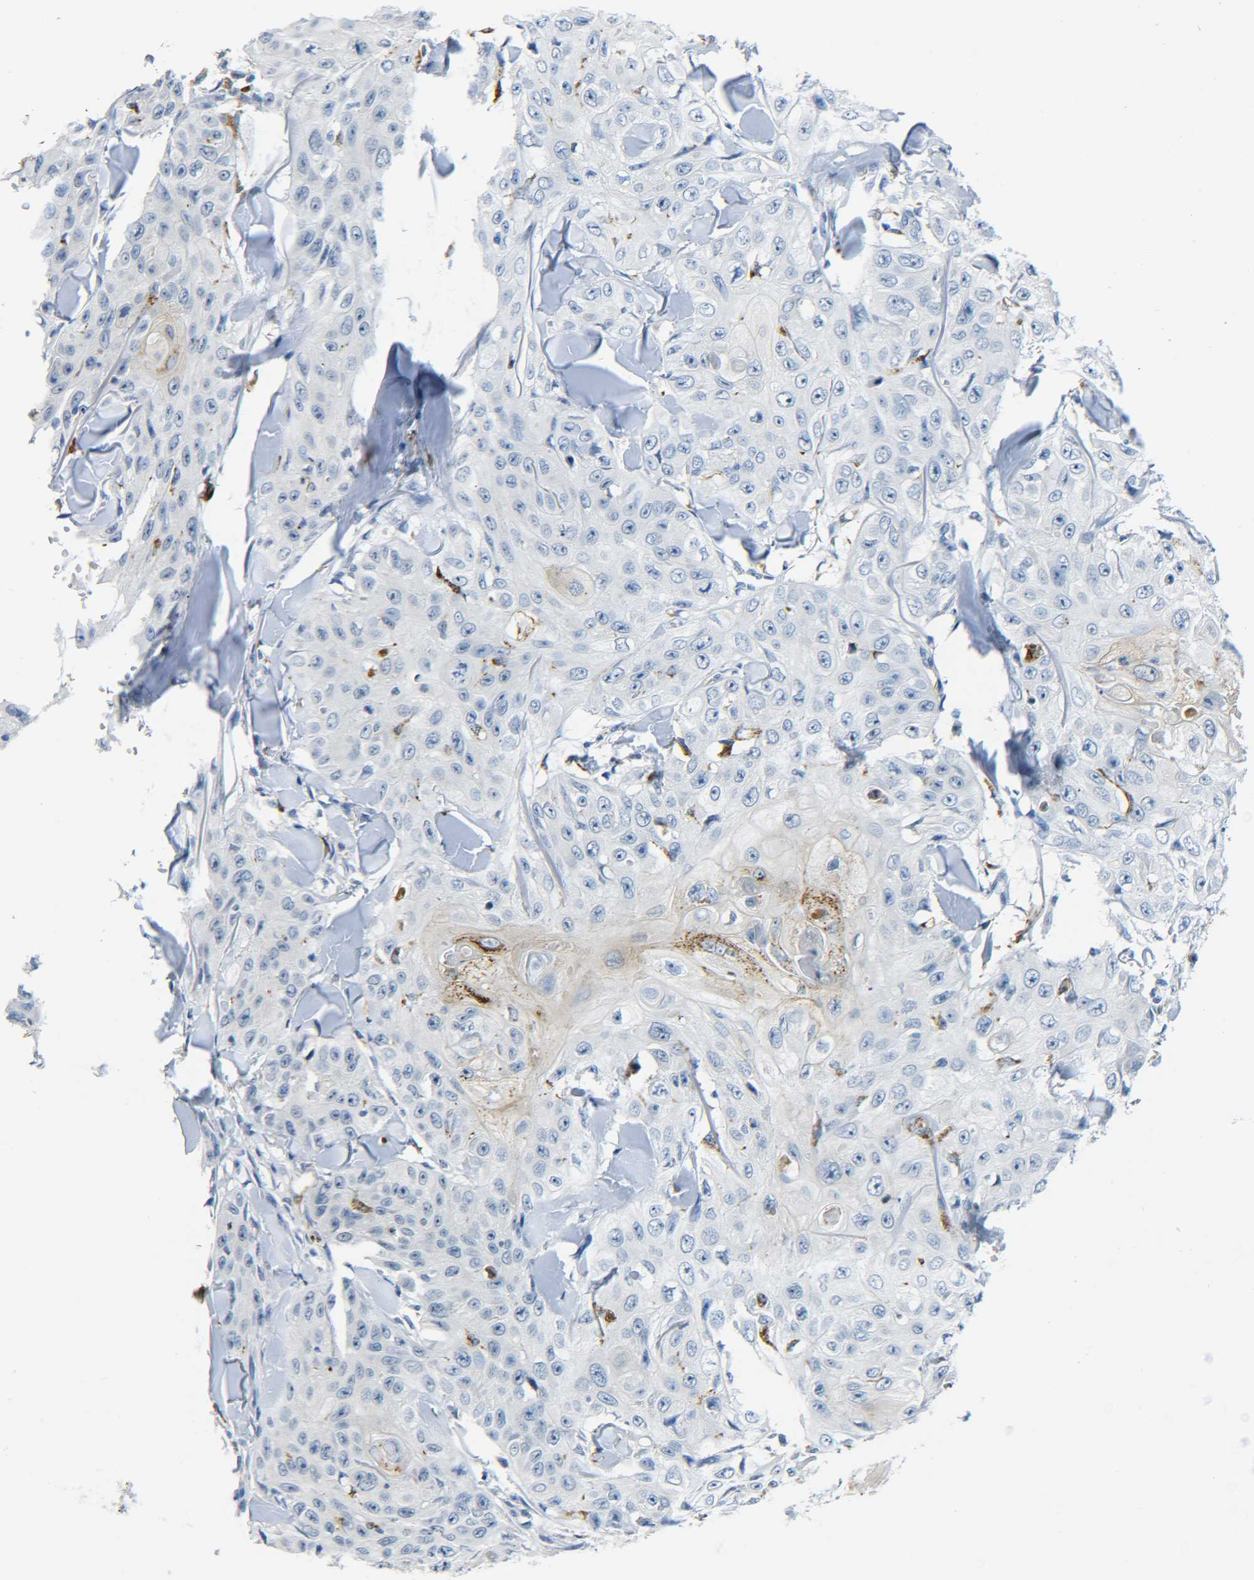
{"staining": {"intensity": "moderate", "quantity": "<25%", "location": "cytoplasmic/membranous"}, "tissue": "skin cancer", "cell_type": "Tumor cells", "image_type": "cancer", "snomed": [{"axis": "morphology", "description": "Squamous cell carcinoma, NOS"}, {"axis": "topography", "description": "Skin"}], "caption": "Immunohistochemical staining of human squamous cell carcinoma (skin) demonstrates low levels of moderate cytoplasmic/membranous protein positivity in about <25% of tumor cells.", "gene": "C15orf48", "patient": {"sex": "male", "age": 86}}